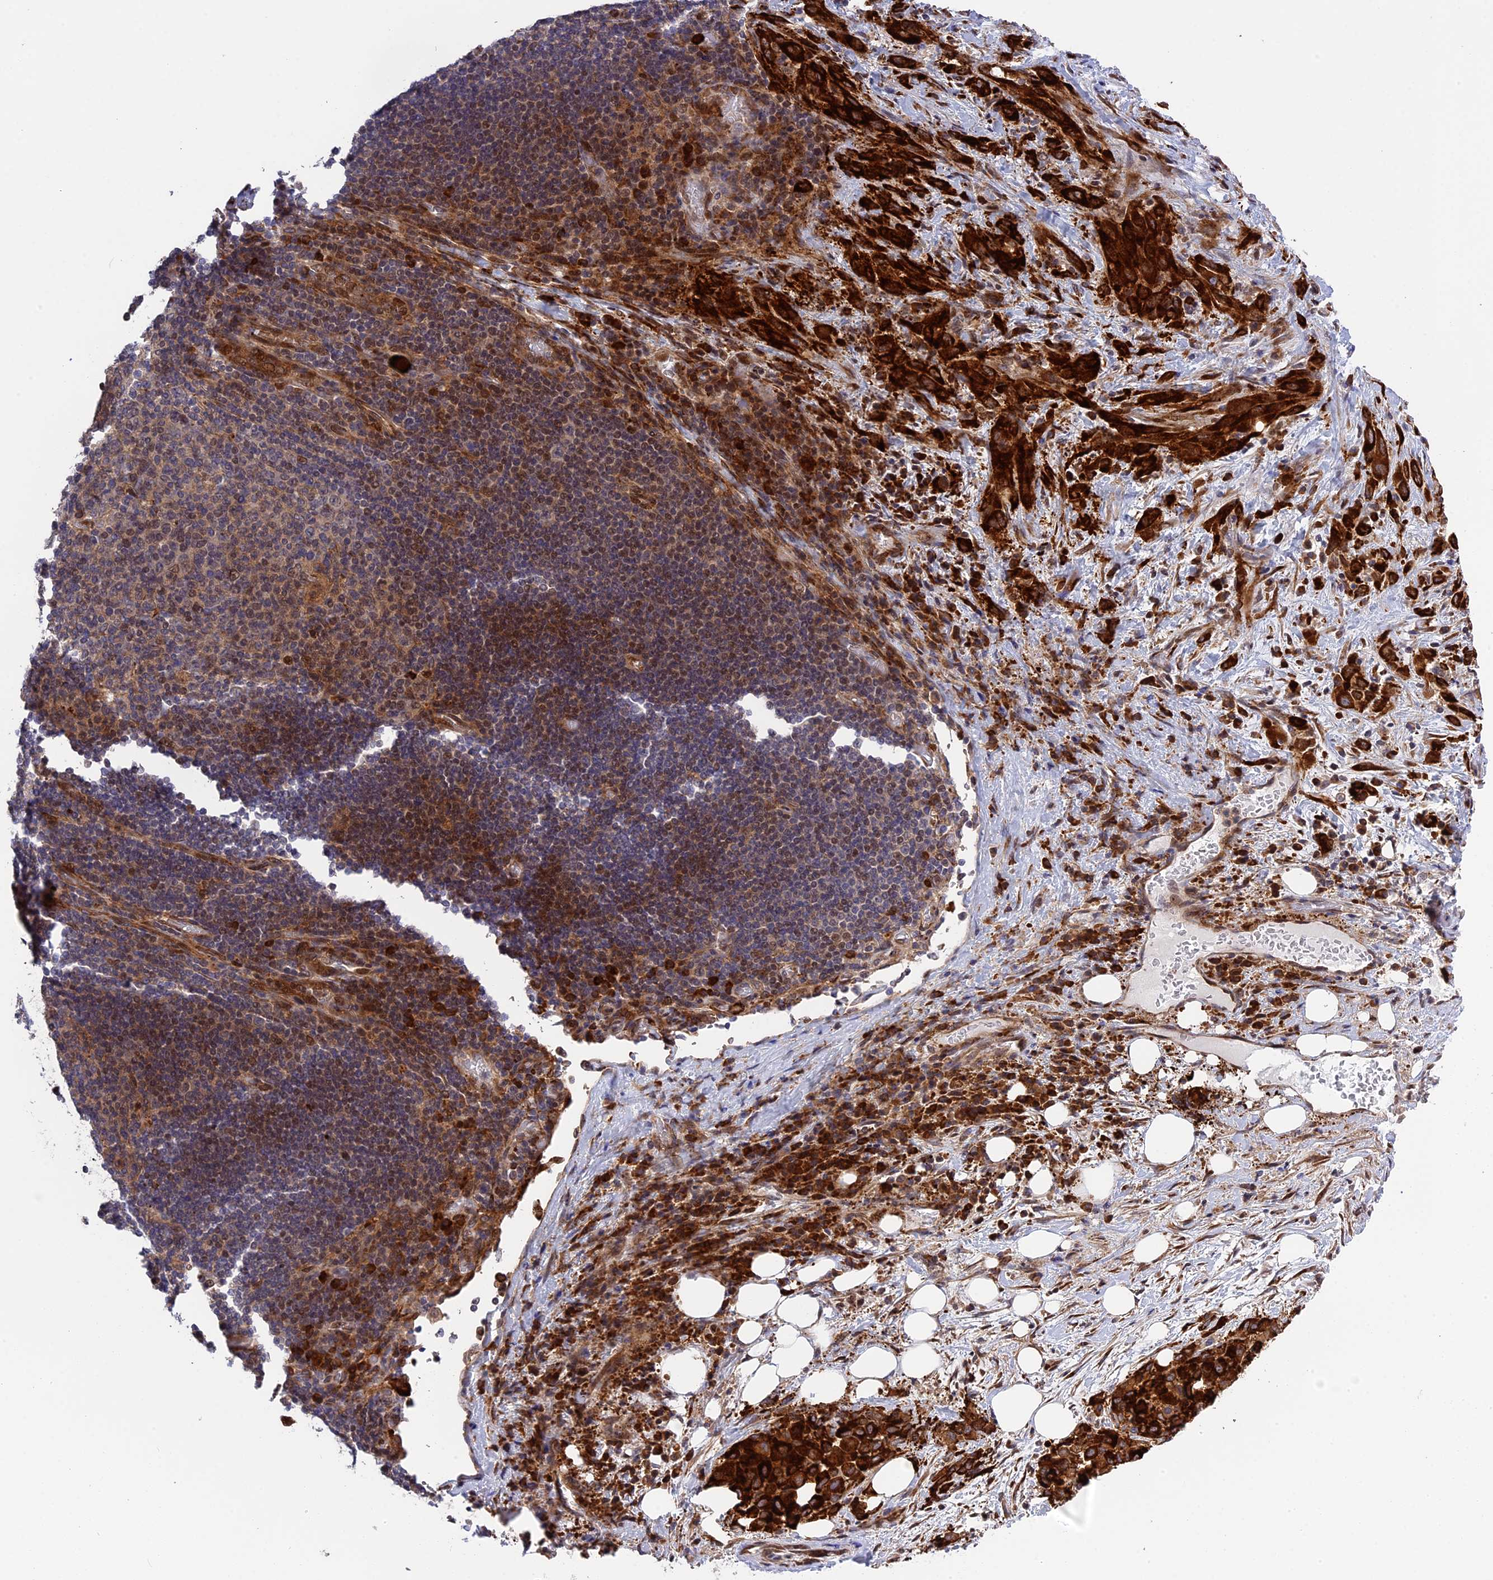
{"staining": {"intensity": "strong", "quantity": ">75%", "location": "cytoplasmic/membranous"}, "tissue": "melanoma", "cell_type": "Tumor cells", "image_type": "cancer", "snomed": [{"axis": "morphology", "description": "Malignant melanoma, Metastatic site"}, {"axis": "topography", "description": "Skin"}], "caption": "Tumor cells display high levels of strong cytoplasmic/membranous positivity in approximately >75% of cells in human malignant melanoma (metastatic site).", "gene": "DDX60L", "patient": {"sex": "female", "age": 81}}